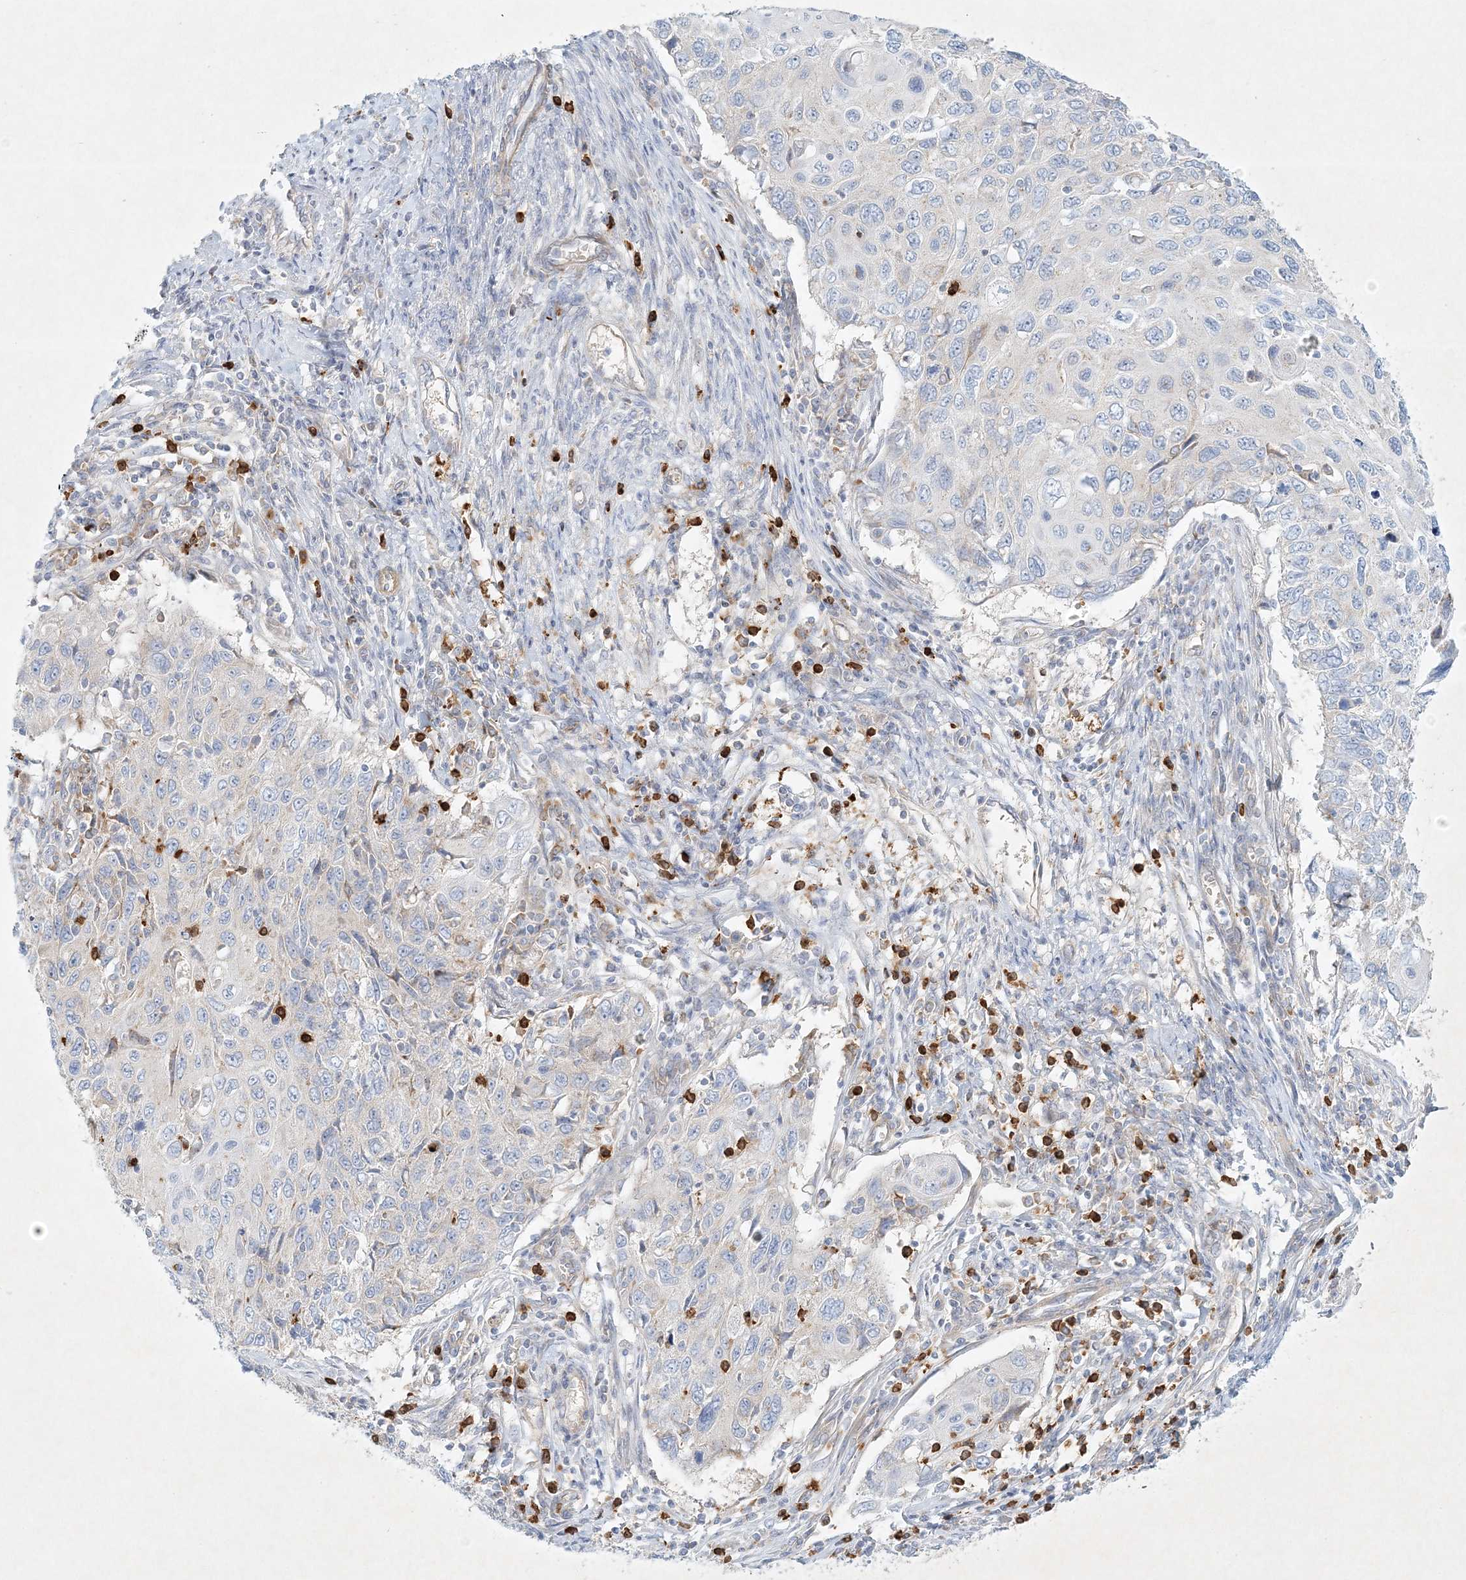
{"staining": {"intensity": "negative", "quantity": "none", "location": "none"}, "tissue": "cervical cancer", "cell_type": "Tumor cells", "image_type": "cancer", "snomed": [{"axis": "morphology", "description": "Squamous cell carcinoma, NOS"}, {"axis": "topography", "description": "Cervix"}], "caption": "This is a micrograph of IHC staining of cervical squamous cell carcinoma, which shows no staining in tumor cells.", "gene": "STK11IP", "patient": {"sex": "female", "age": 70}}